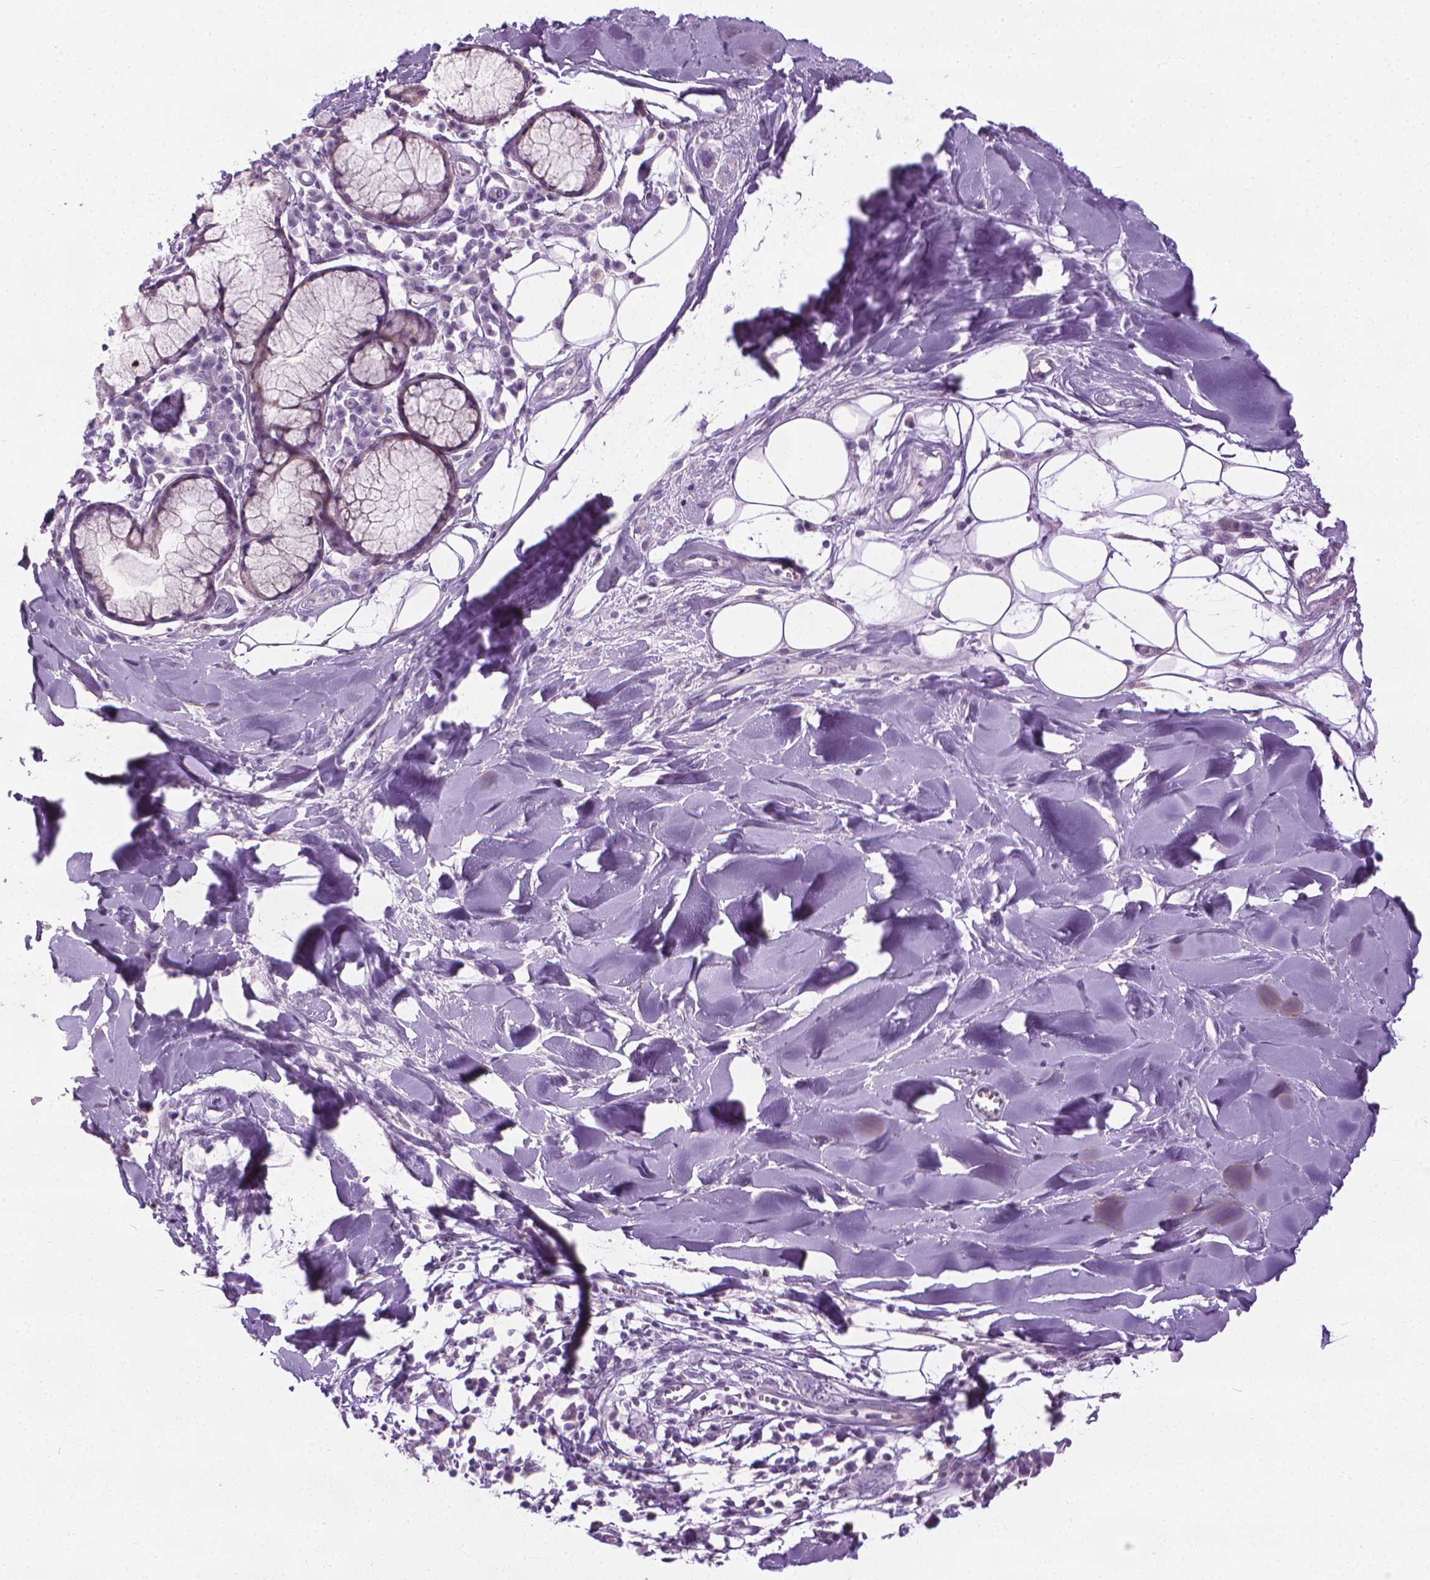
{"staining": {"intensity": "negative", "quantity": "none", "location": "none"}, "tissue": "adipose tissue", "cell_type": "Adipocytes", "image_type": "normal", "snomed": [{"axis": "morphology", "description": "Normal tissue, NOS"}, {"axis": "morphology", "description": "Squamous cell carcinoma, NOS"}, {"axis": "topography", "description": "Cartilage tissue"}, {"axis": "topography", "description": "Bronchus"}, {"axis": "topography", "description": "Lung"}], "caption": "This is an IHC histopathology image of unremarkable human adipose tissue. There is no staining in adipocytes.", "gene": "DNAI7", "patient": {"sex": "male", "age": 66}}